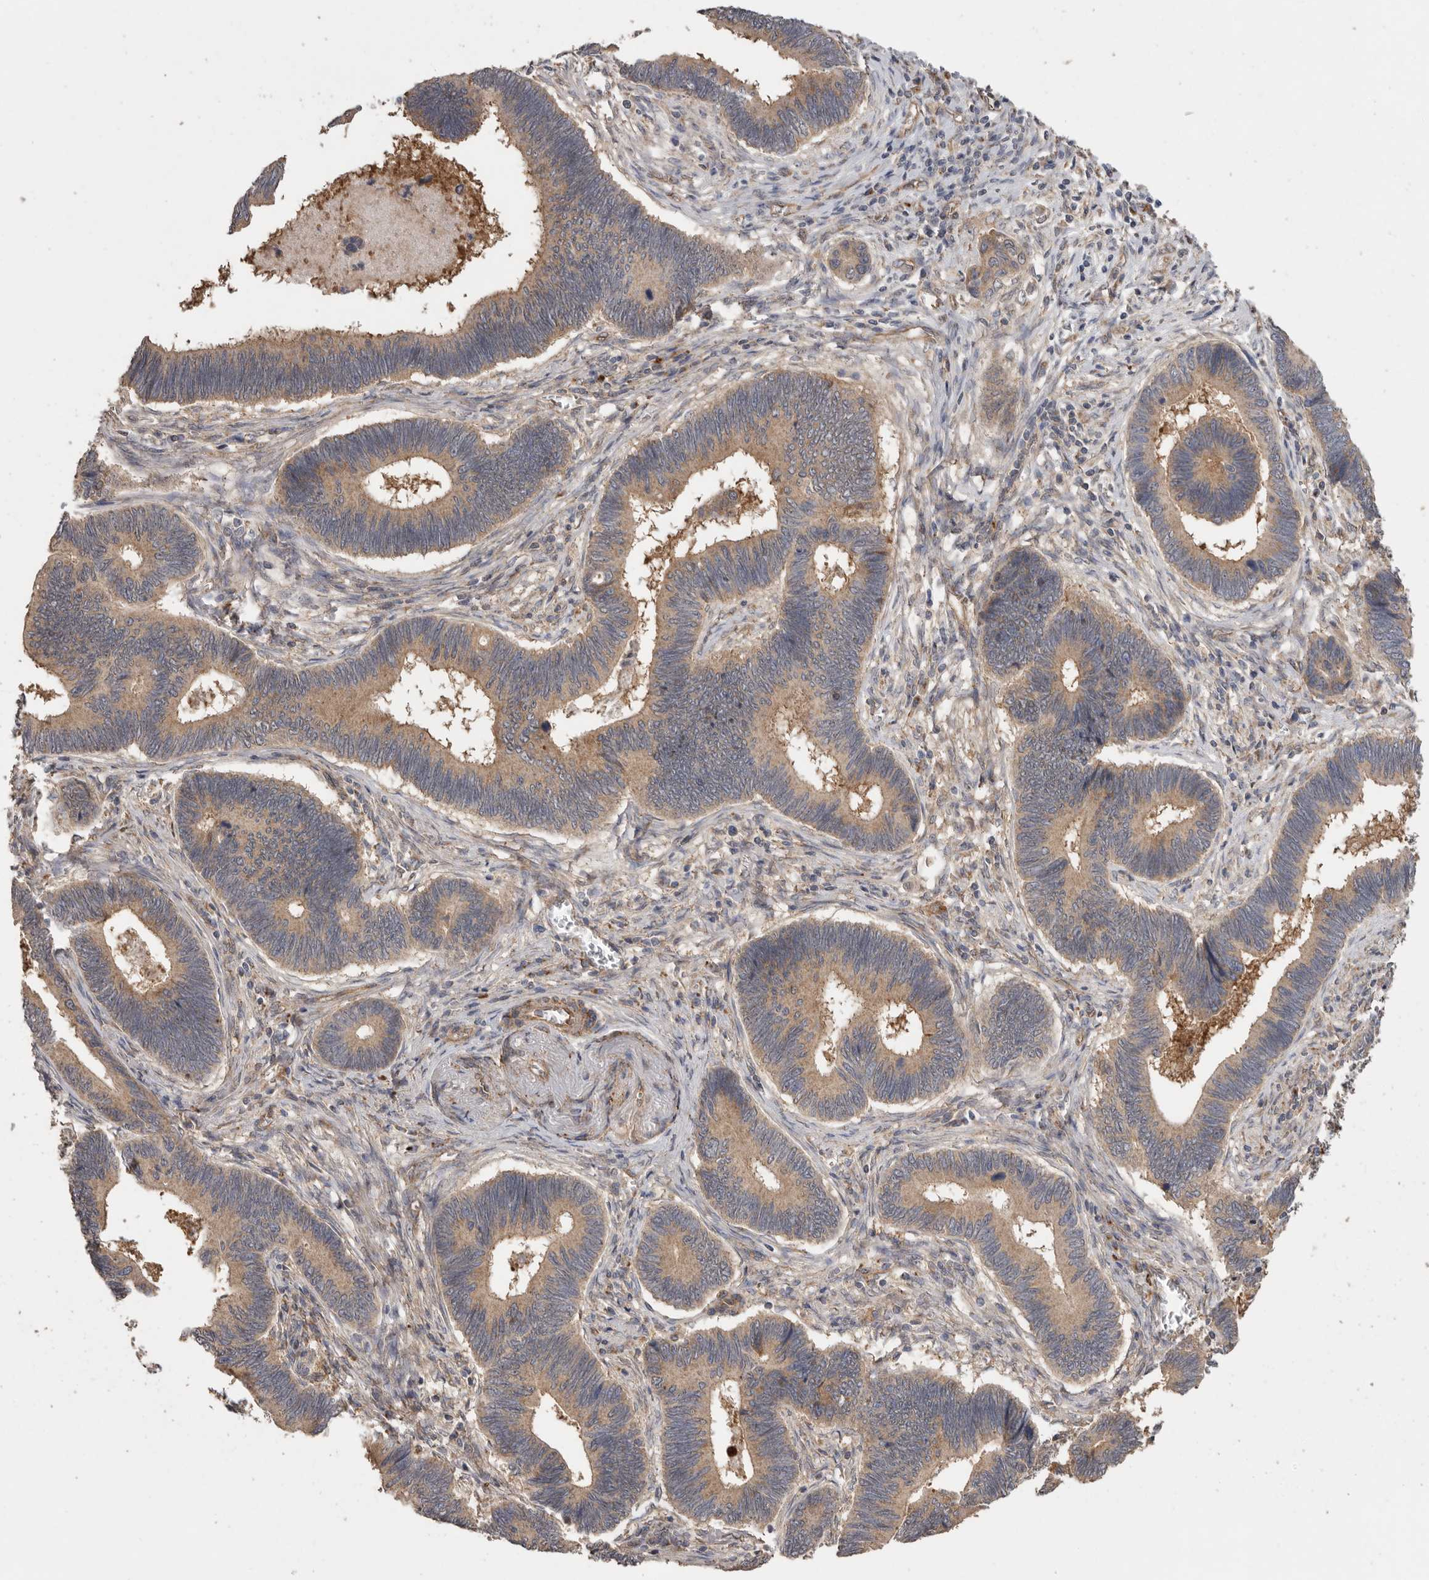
{"staining": {"intensity": "moderate", "quantity": ">75%", "location": "cytoplasmic/membranous"}, "tissue": "pancreatic cancer", "cell_type": "Tumor cells", "image_type": "cancer", "snomed": [{"axis": "morphology", "description": "Adenocarcinoma, NOS"}, {"axis": "topography", "description": "Pancreas"}], "caption": "A brown stain labels moderate cytoplasmic/membranous staining of a protein in human pancreatic adenocarcinoma tumor cells.", "gene": "PODXL2", "patient": {"sex": "female", "age": 70}}